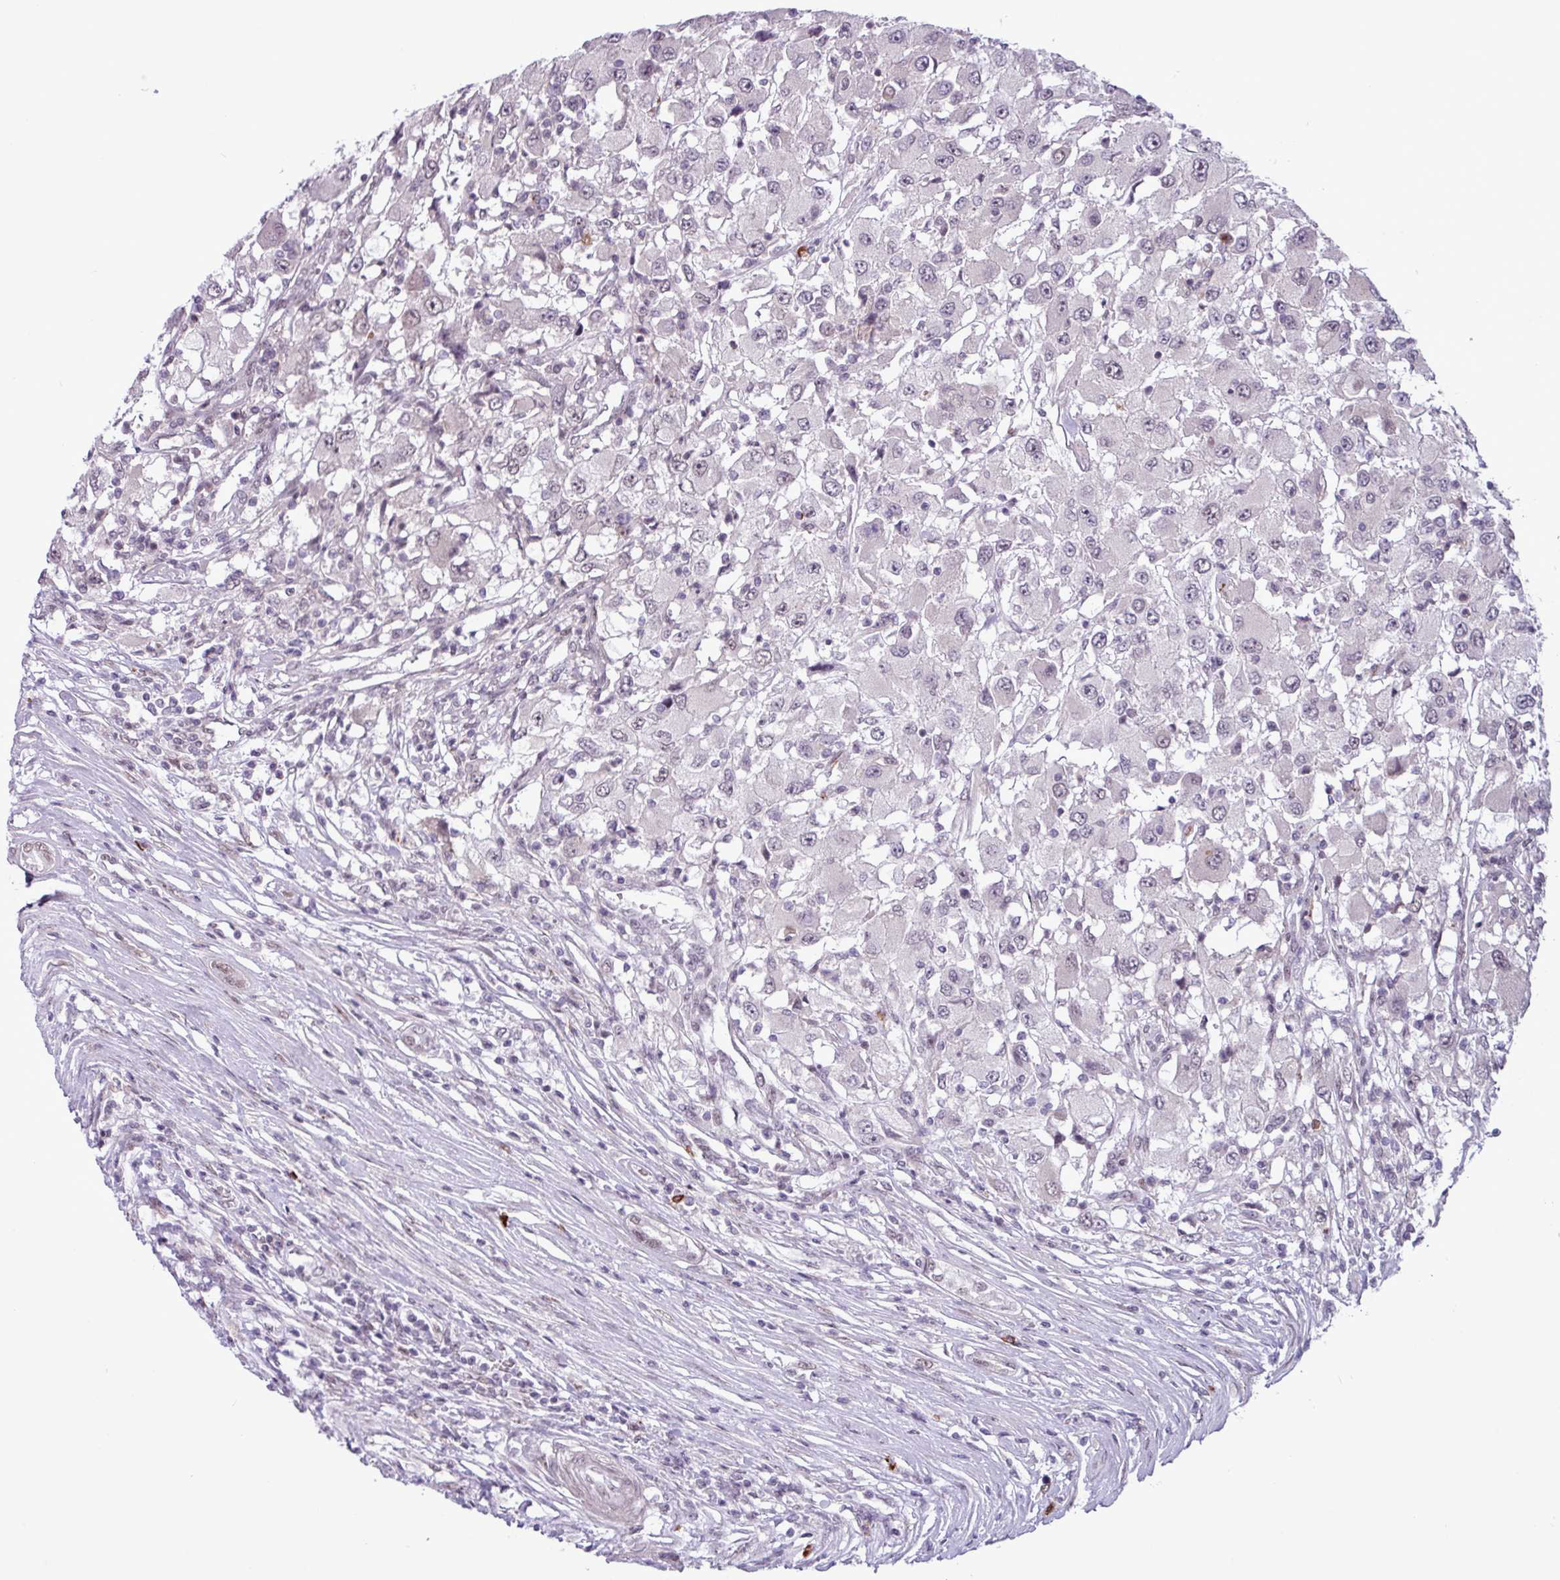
{"staining": {"intensity": "weak", "quantity": "<25%", "location": "nuclear"}, "tissue": "renal cancer", "cell_type": "Tumor cells", "image_type": "cancer", "snomed": [{"axis": "morphology", "description": "Adenocarcinoma, NOS"}, {"axis": "topography", "description": "Kidney"}], "caption": "Photomicrograph shows no protein staining in tumor cells of renal cancer (adenocarcinoma) tissue. Nuclei are stained in blue.", "gene": "NOTCH2", "patient": {"sex": "female", "age": 67}}